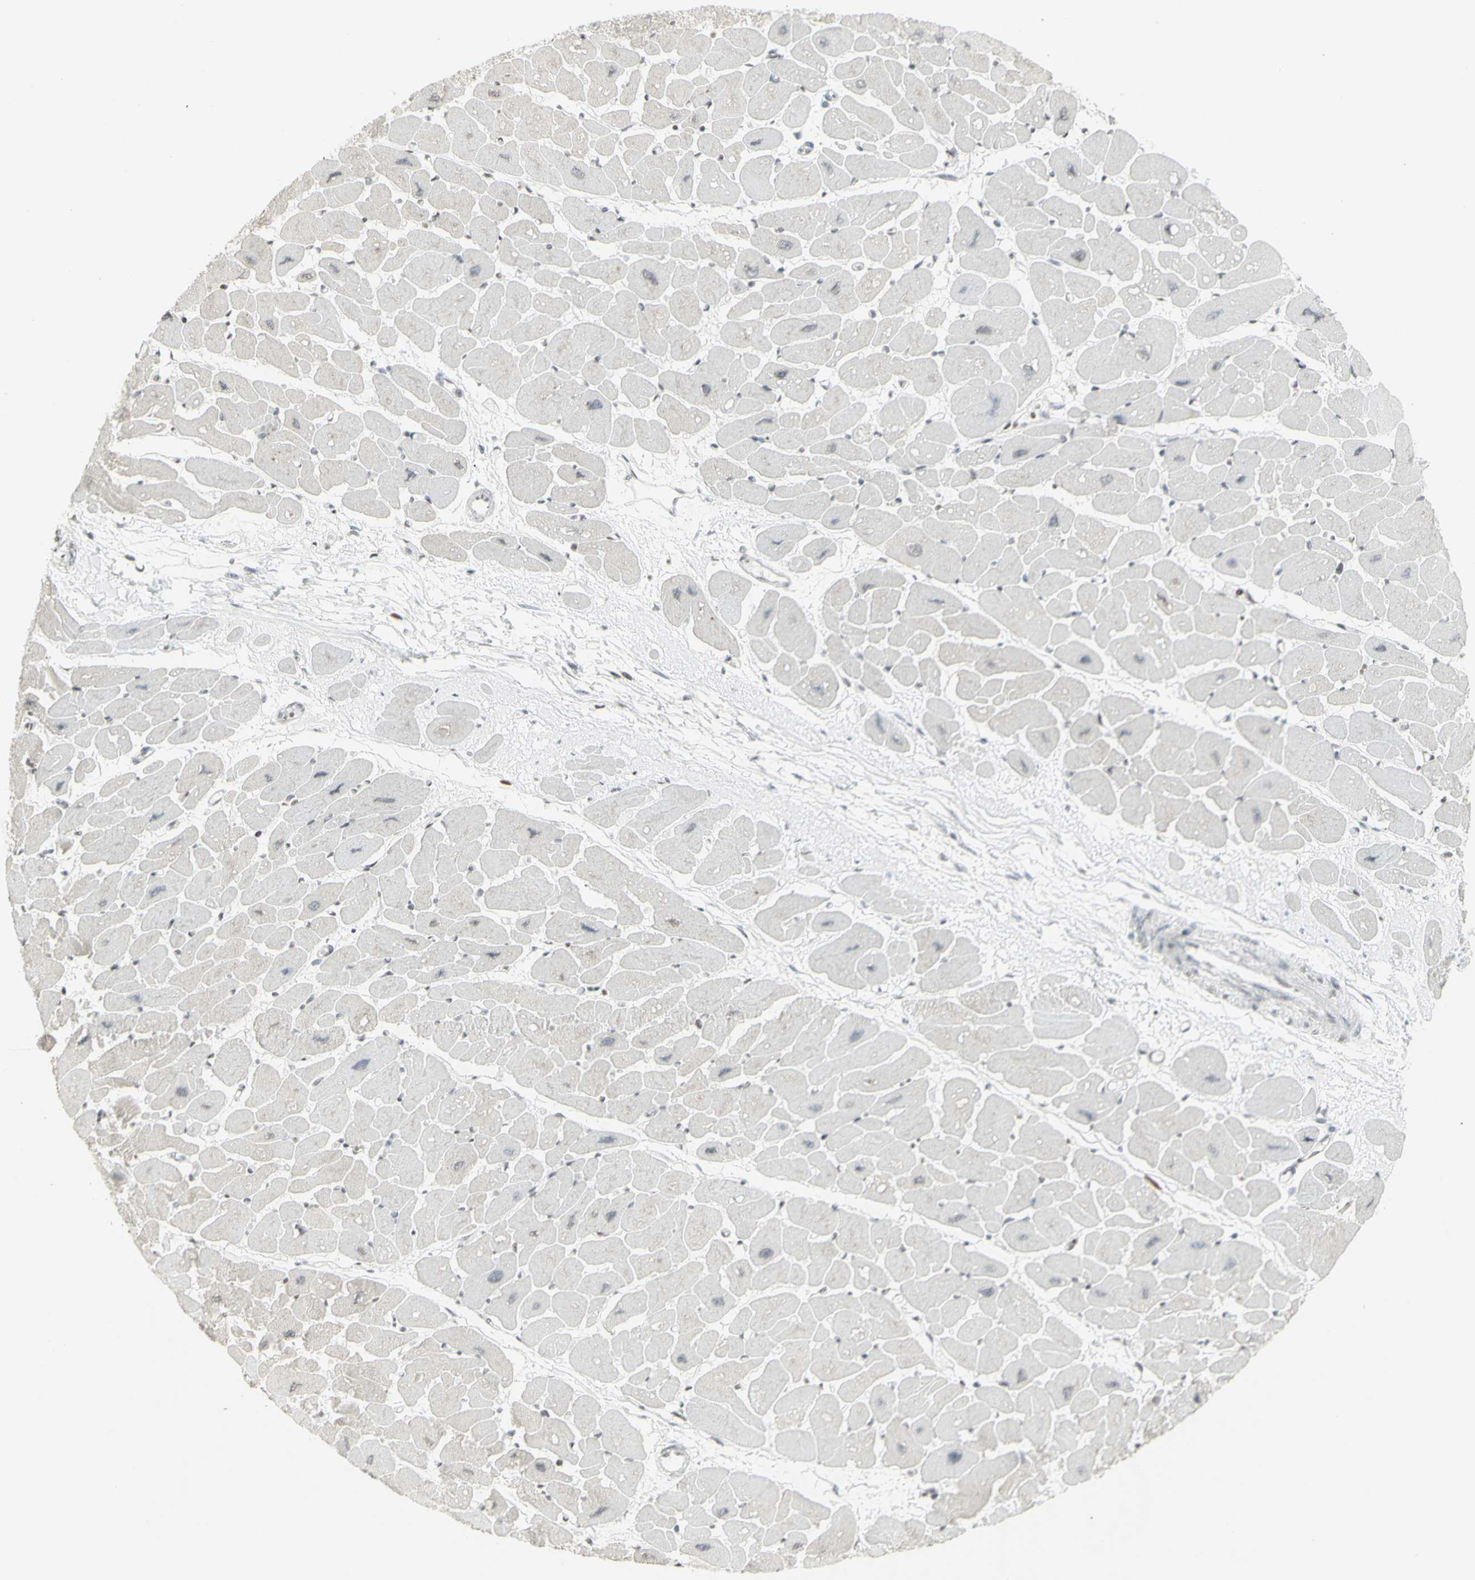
{"staining": {"intensity": "negative", "quantity": "none", "location": "none"}, "tissue": "heart muscle", "cell_type": "Cardiomyocytes", "image_type": "normal", "snomed": [{"axis": "morphology", "description": "Normal tissue, NOS"}, {"axis": "topography", "description": "Heart"}], "caption": "Immunohistochemistry of benign human heart muscle demonstrates no positivity in cardiomyocytes.", "gene": "MUC5AC", "patient": {"sex": "female", "age": 54}}